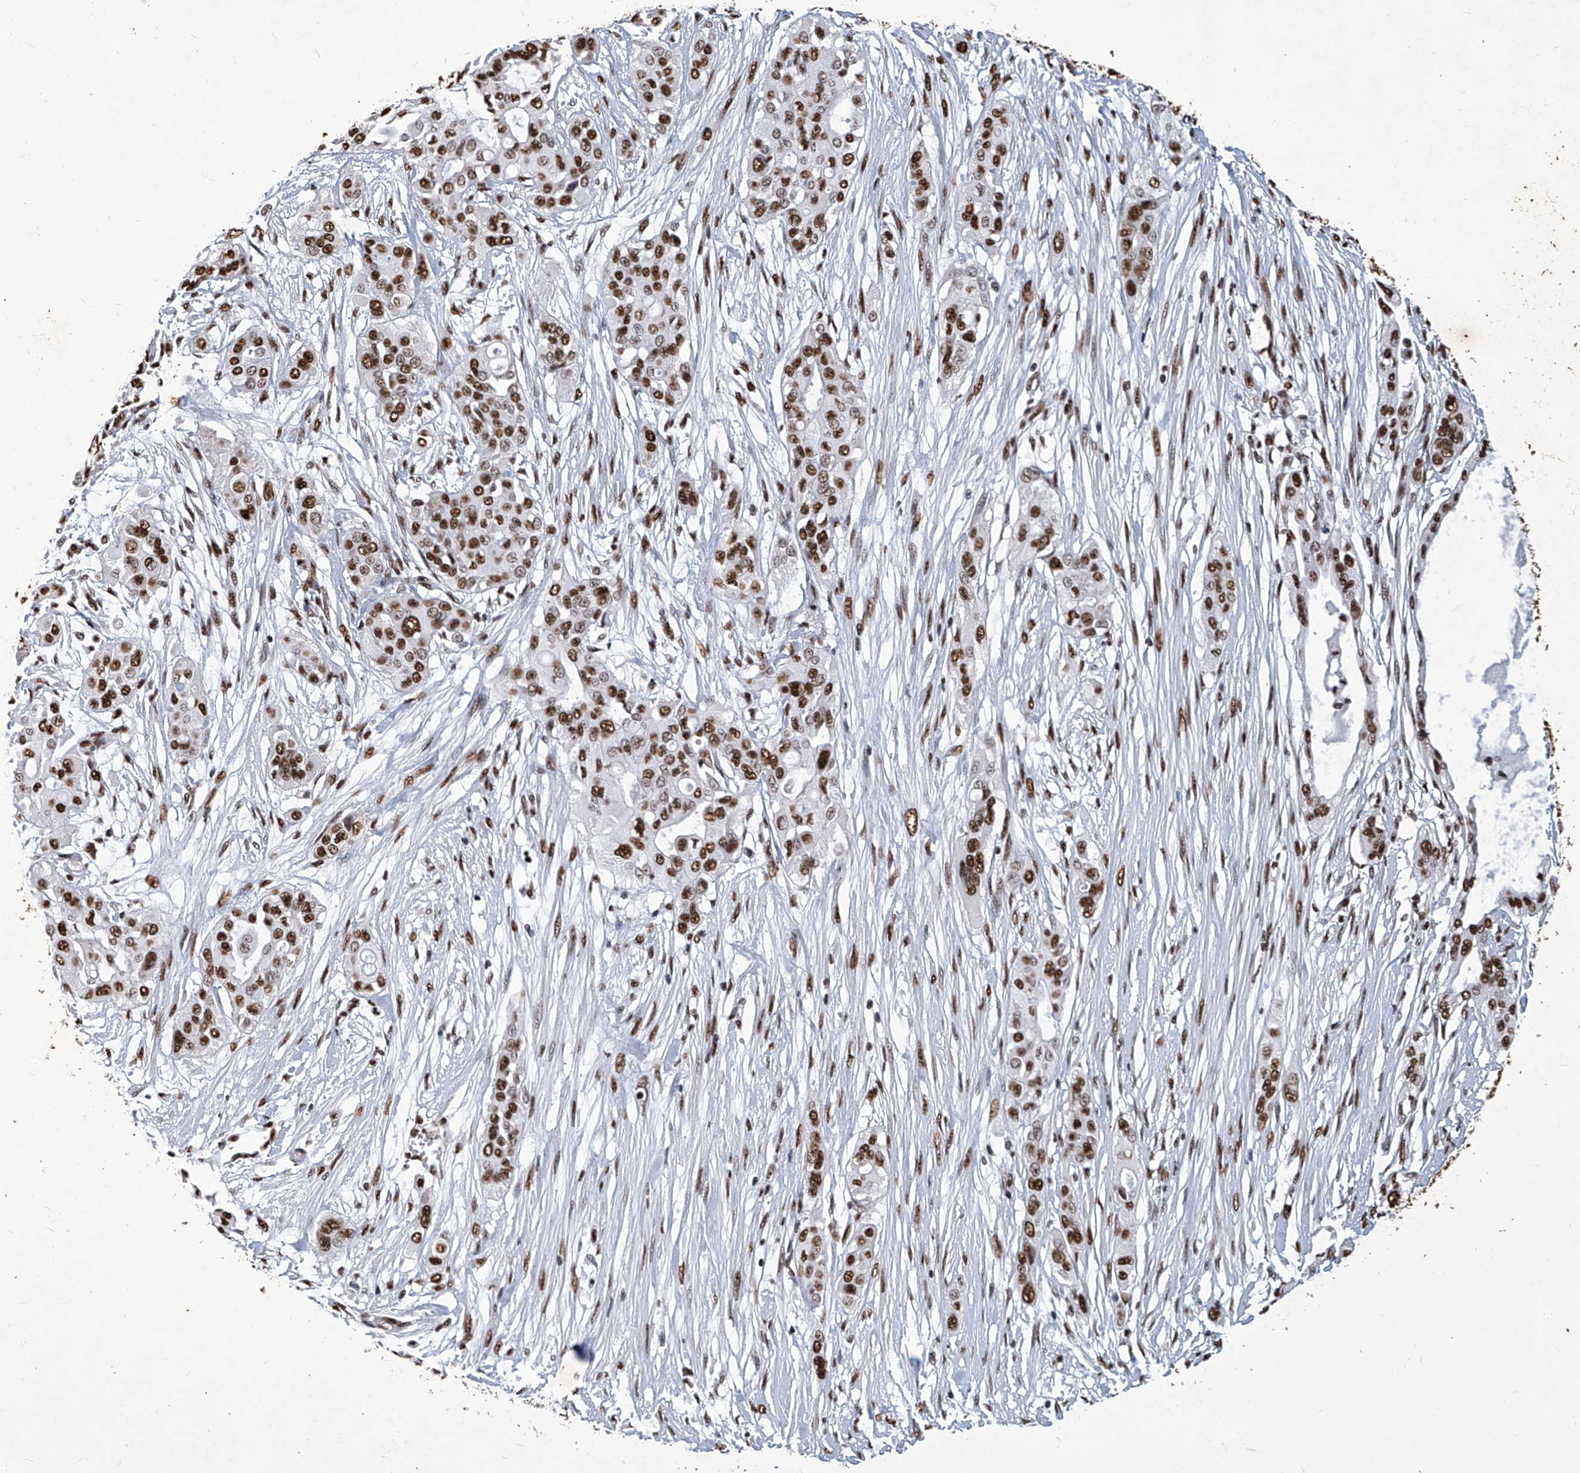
{"staining": {"intensity": "moderate", "quantity": ">75%", "location": "nuclear"}, "tissue": "pancreatic cancer", "cell_type": "Tumor cells", "image_type": "cancer", "snomed": [{"axis": "morphology", "description": "Adenocarcinoma, NOS"}, {"axis": "topography", "description": "Pancreas"}], "caption": "Human pancreatic cancer stained for a protein (brown) demonstrates moderate nuclear positive positivity in approximately >75% of tumor cells.", "gene": "HBP1", "patient": {"sex": "female", "age": 60}}